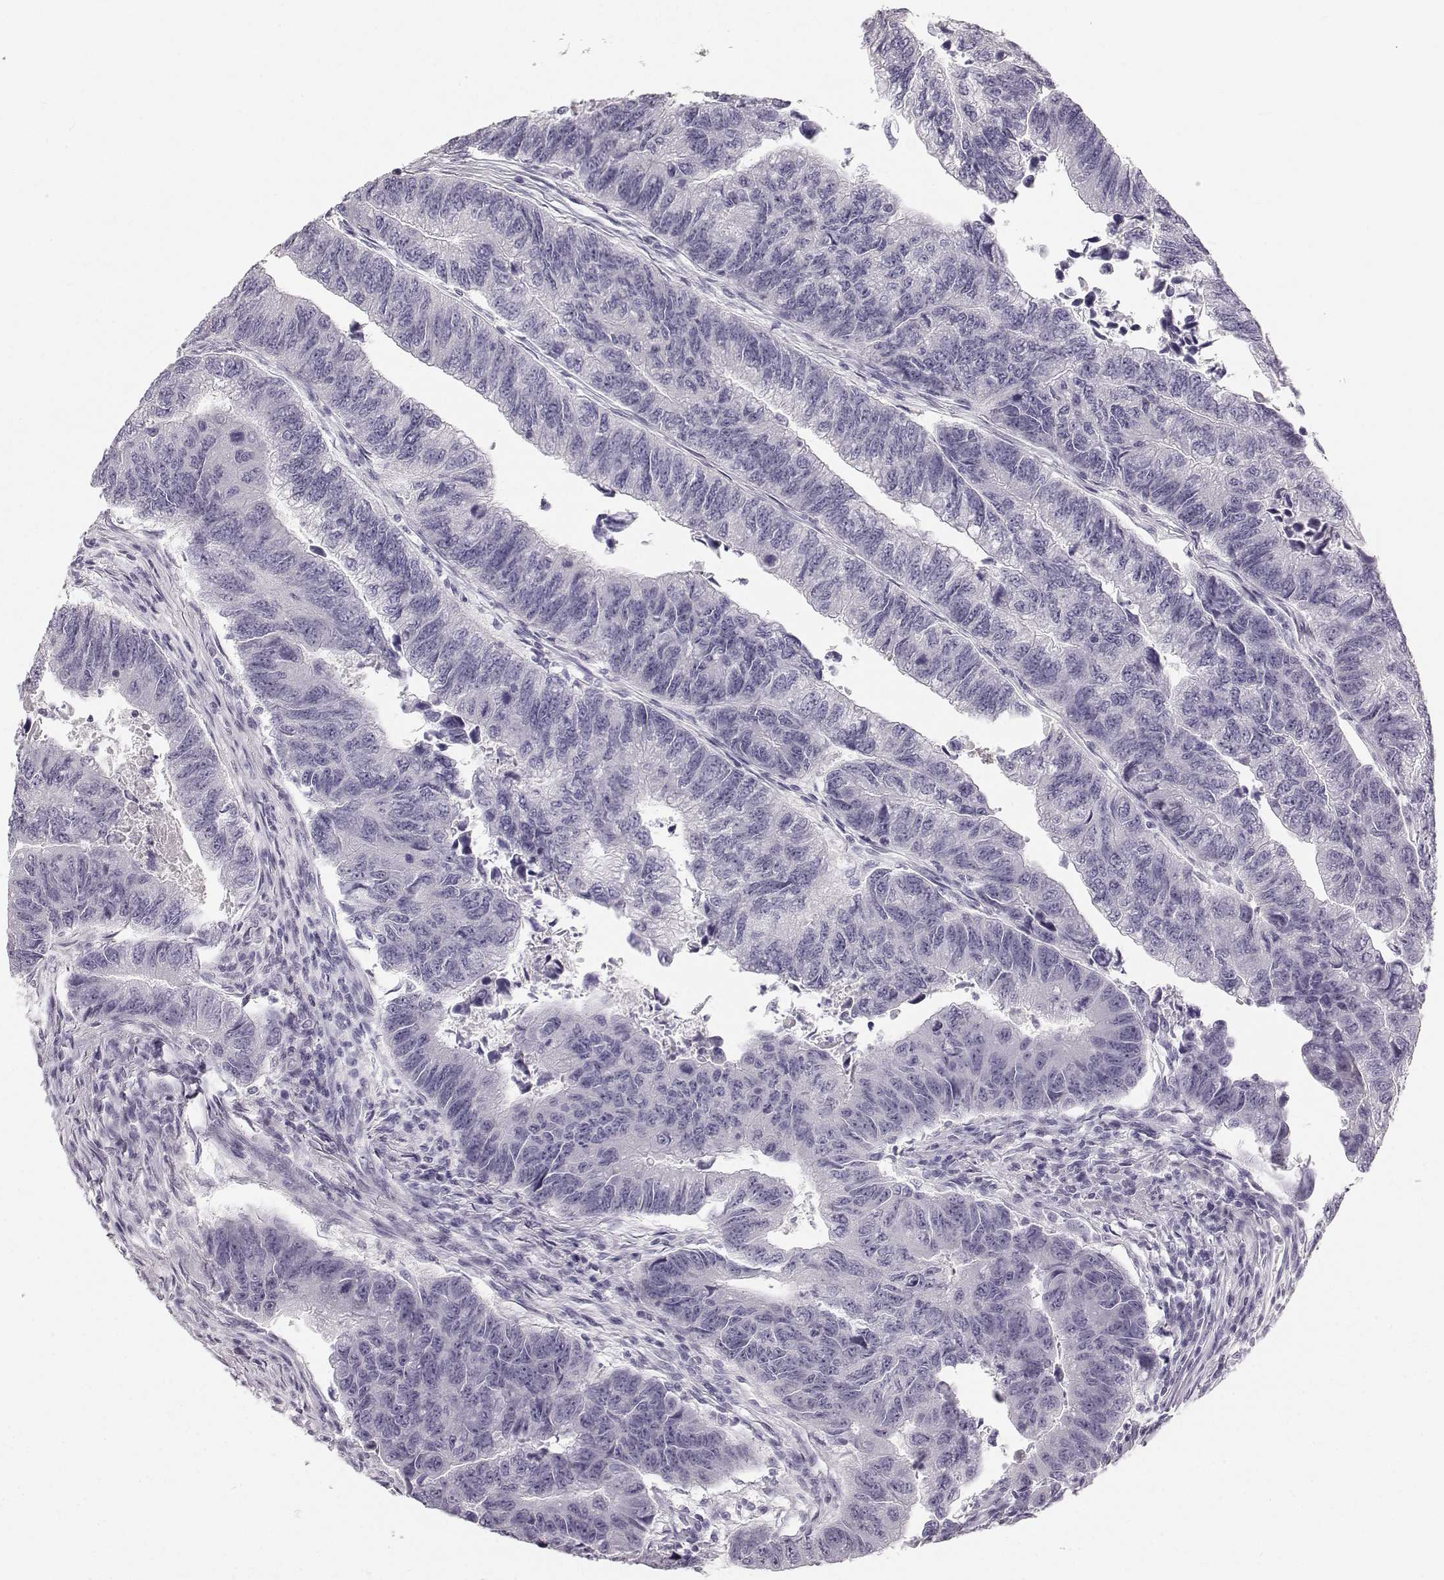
{"staining": {"intensity": "negative", "quantity": "none", "location": "none"}, "tissue": "colorectal cancer", "cell_type": "Tumor cells", "image_type": "cancer", "snomed": [{"axis": "morphology", "description": "Adenocarcinoma, NOS"}, {"axis": "topography", "description": "Colon"}], "caption": "The photomicrograph shows no significant staining in tumor cells of colorectal cancer.", "gene": "OIP5", "patient": {"sex": "female", "age": 65}}